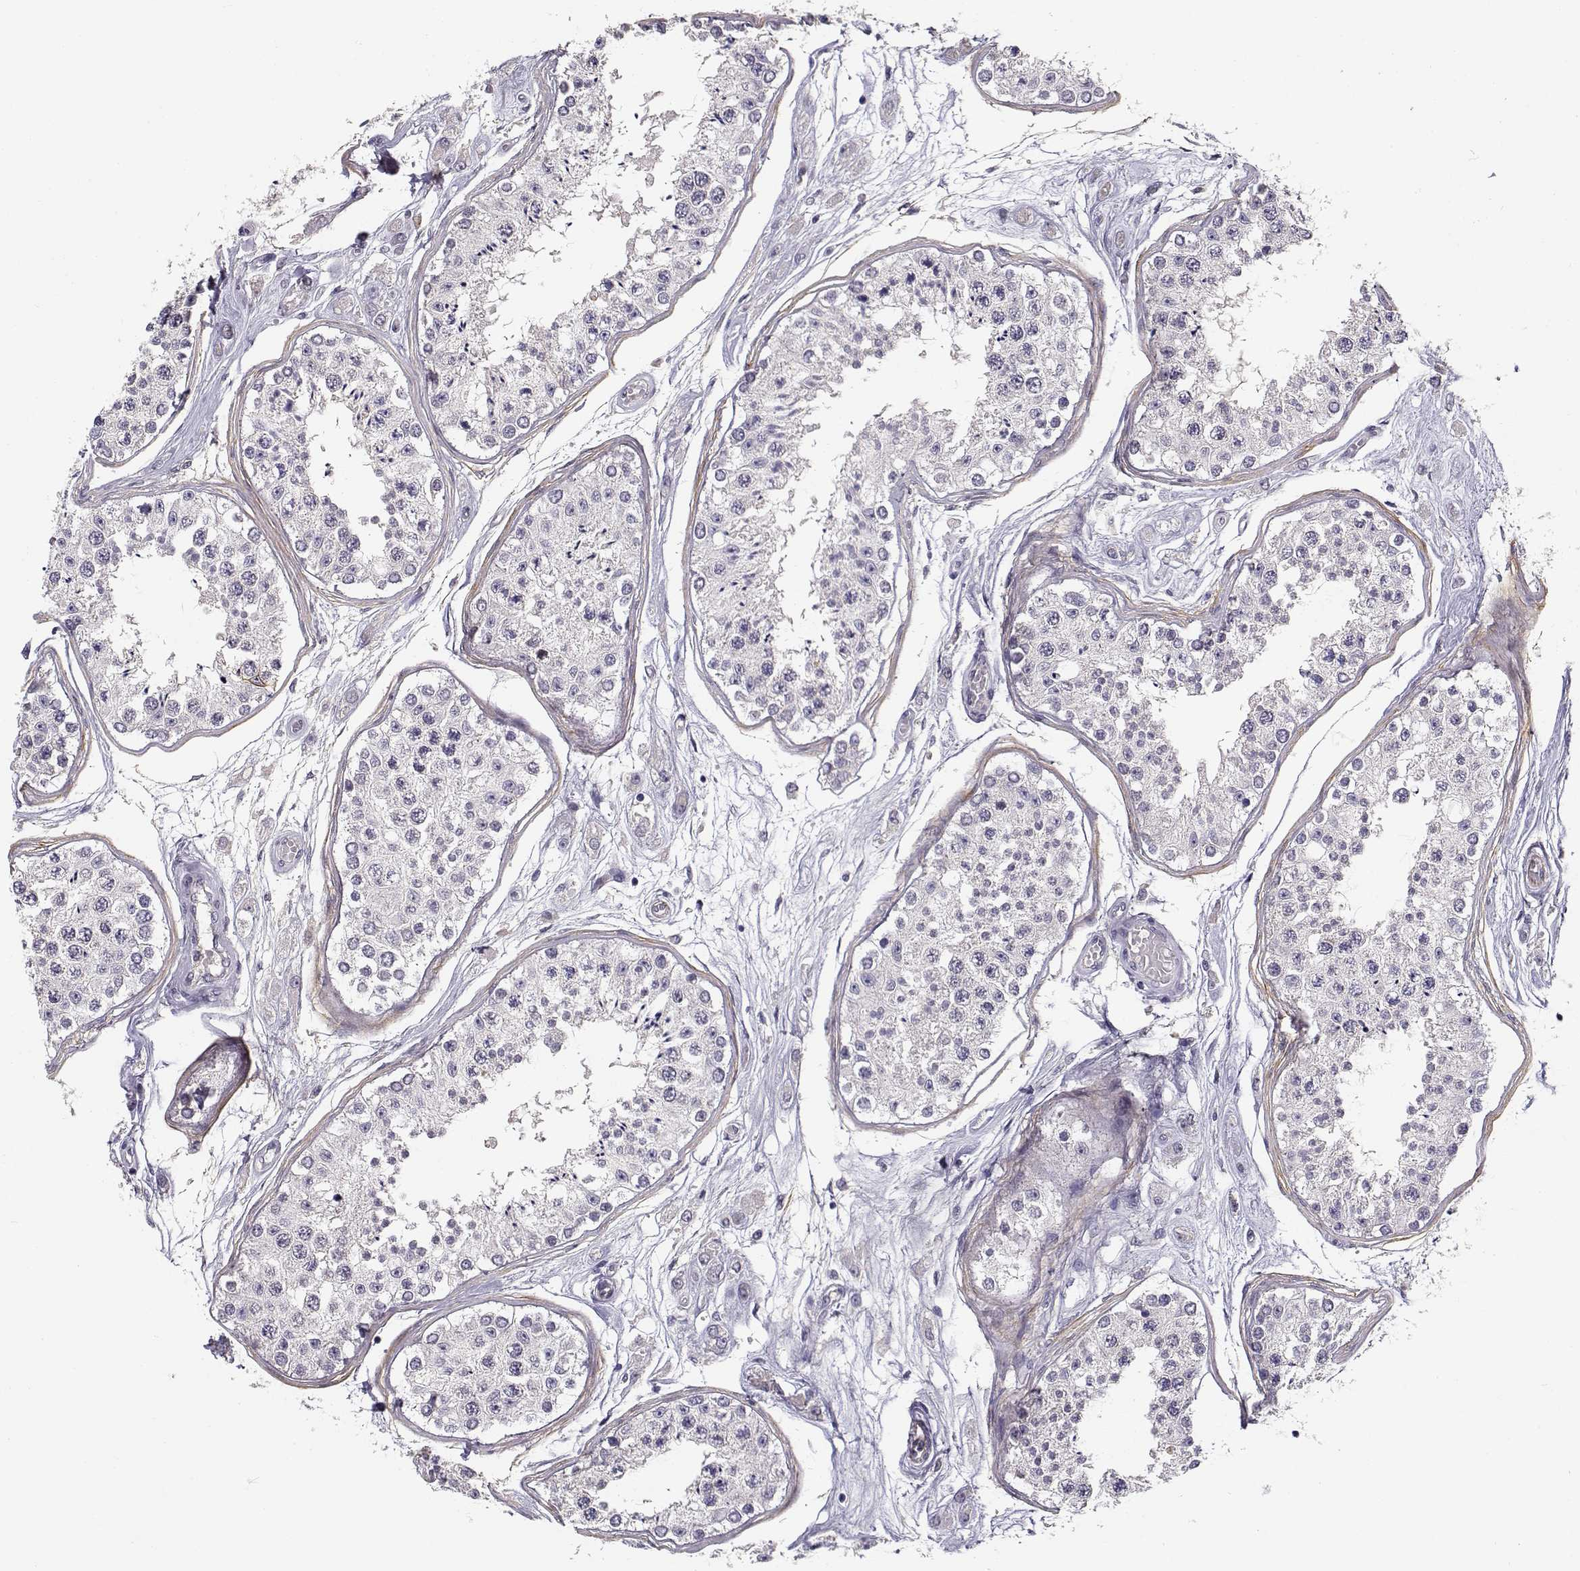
{"staining": {"intensity": "negative", "quantity": "none", "location": "none"}, "tissue": "testis", "cell_type": "Cells in seminiferous ducts", "image_type": "normal", "snomed": [{"axis": "morphology", "description": "Normal tissue, NOS"}, {"axis": "topography", "description": "Testis"}], "caption": "Photomicrograph shows no significant protein expression in cells in seminiferous ducts of normal testis. (Immunohistochemistry, brightfield microscopy, high magnification).", "gene": "TMEM145", "patient": {"sex": "male", "age": 25}}